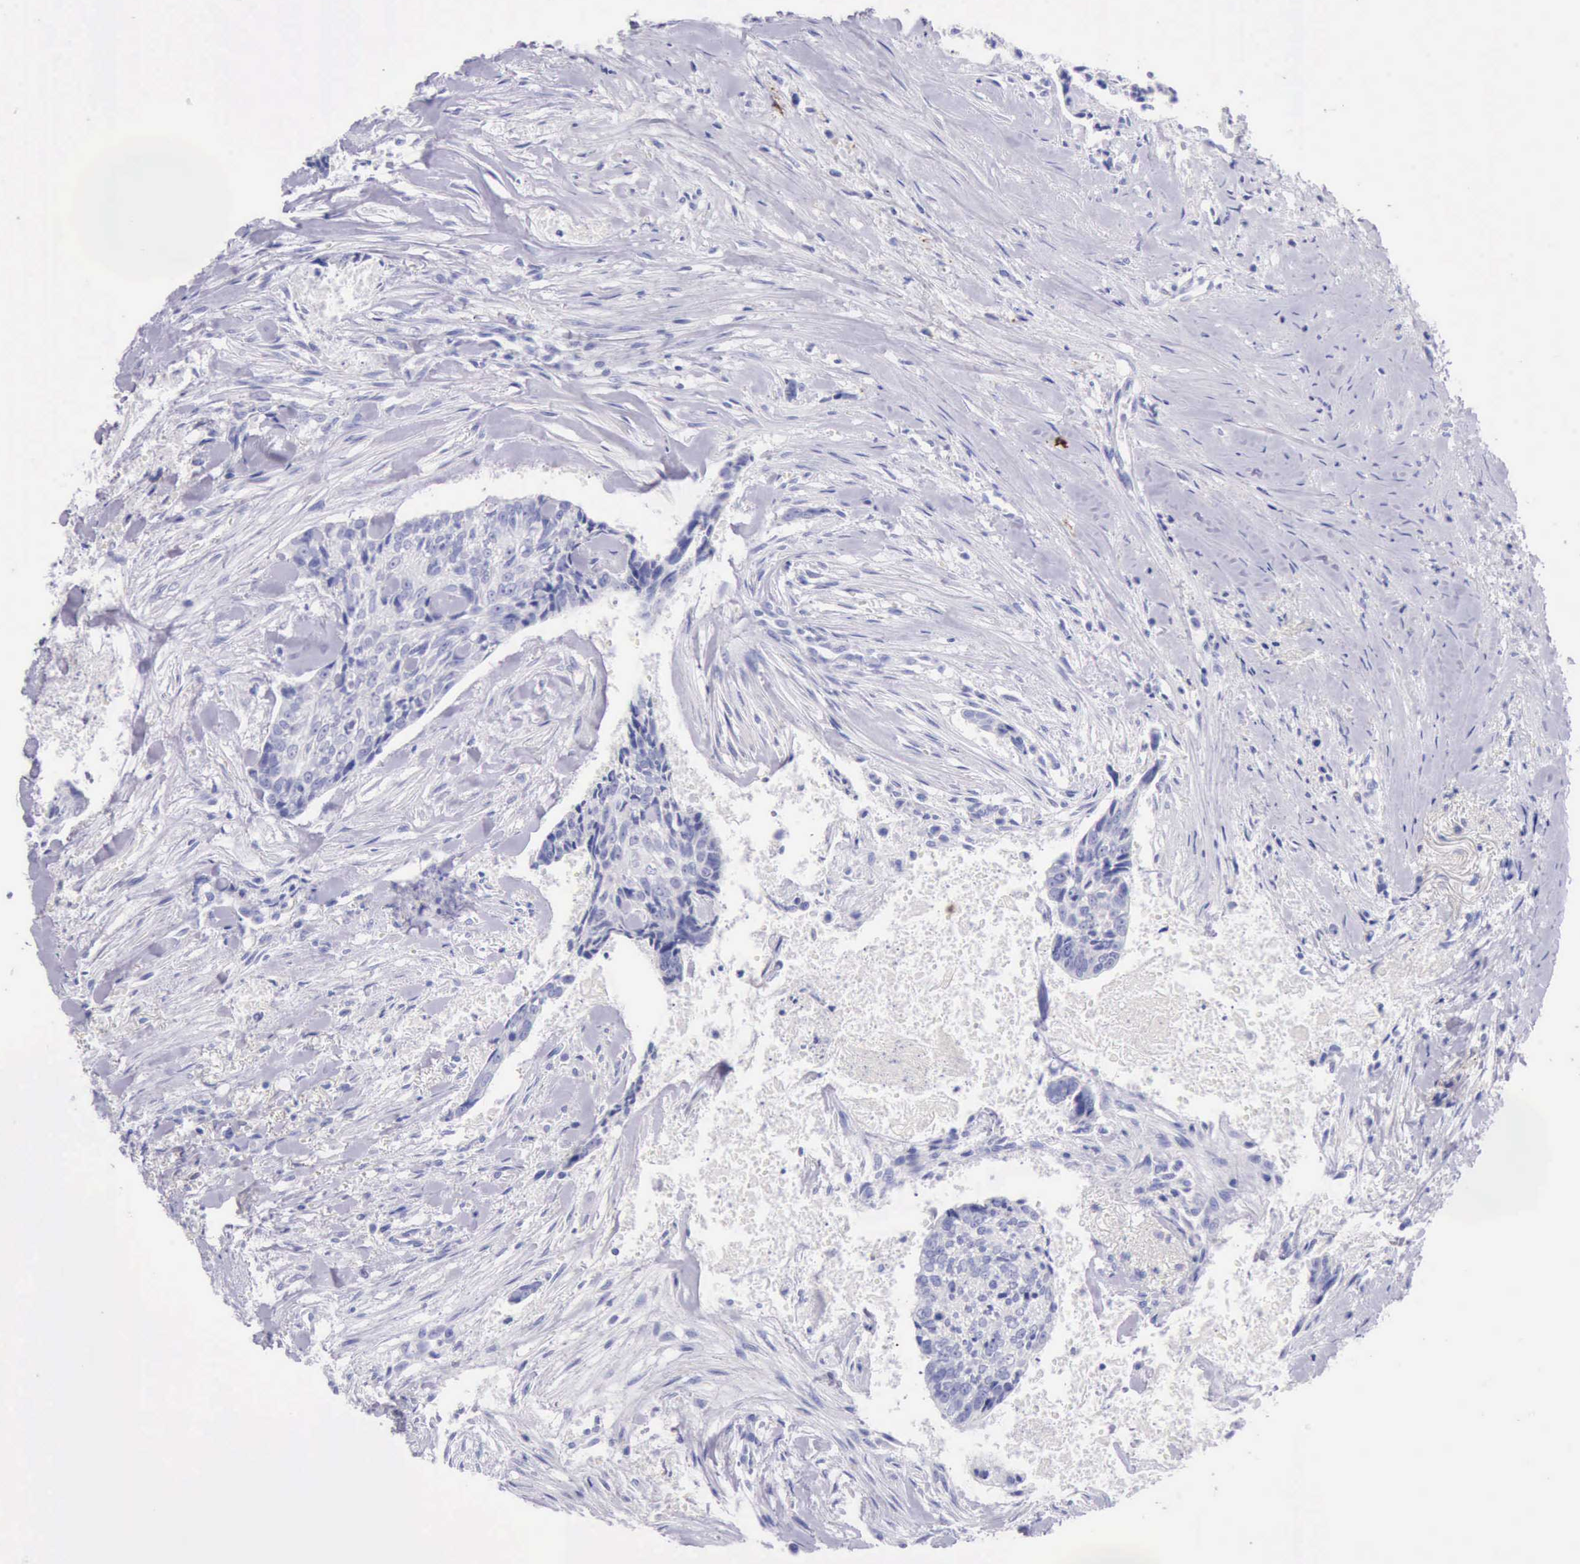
{"staining": {"intensity": "negative", "quantity": "none", "location": "none"}, "tissue": "head and neck cancer", "cell_type": "Tumor cells", "image_type": "cancer", "snomed": [{"axis": "morphology", "description": "Squamous cell carcinoma, NOS"}, {"axis": "topography", "description": "Salivary gland"}, {"axis": "topography", "description": "Head-Neck"}], "caption": "Head and neck squamous cell carcinoma was stained to show a protein in brown. There is no significant positivity in tumor cells. (Stains: DAB (3,3'-diaminobenzidine) immunohistochemistry (IHC) with hematoxylin counter stain, Microscopy: brightfield microscopy at high magnification).", "gene": "KRT8", "patient": {"sex": "male", "age": 70}}